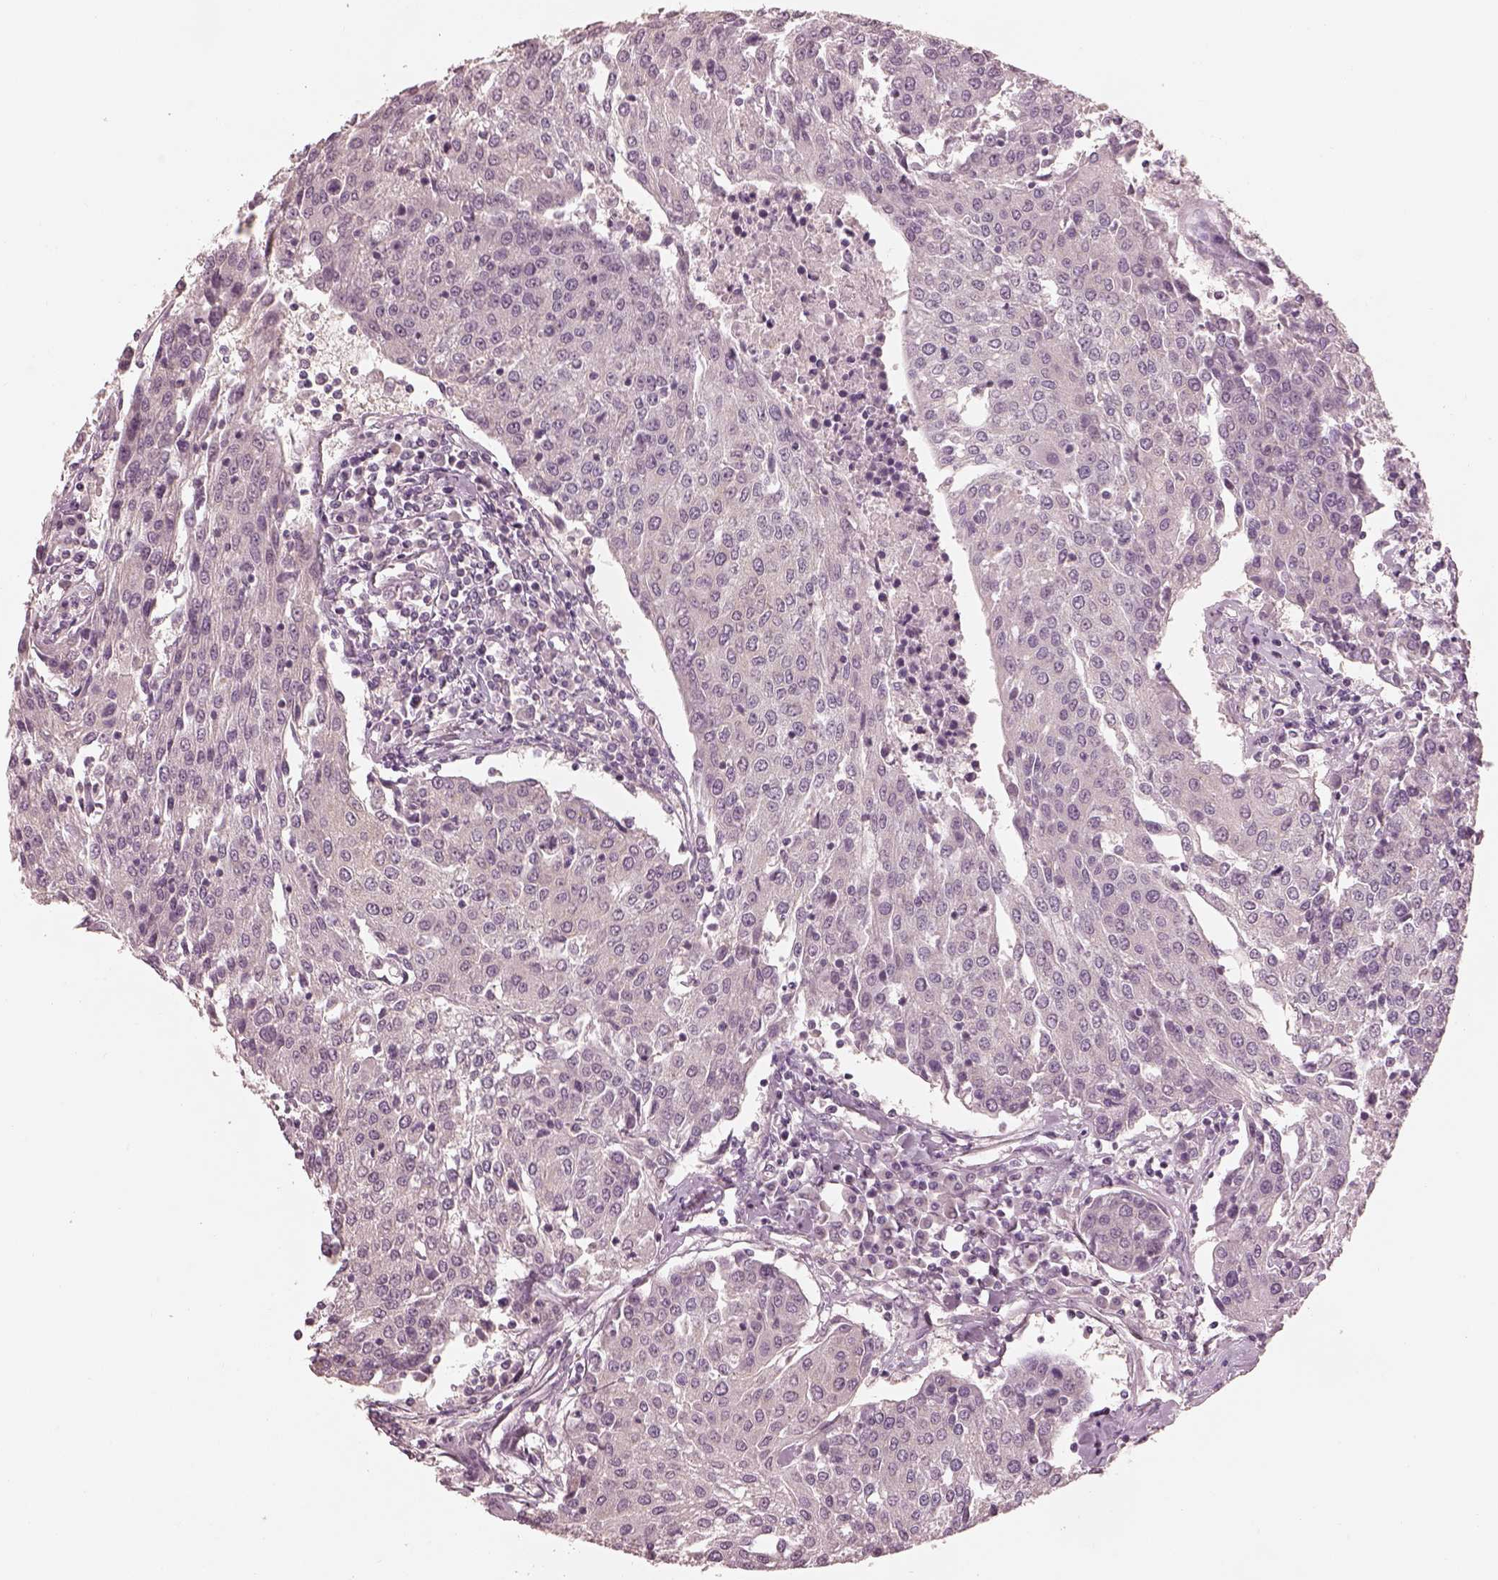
{"staining": {"intensity": "negative", "quantity": "none", "location": "none"}, "tissue": "urothelial cancer", "cell_type": "Tumor cells", "image_type": "cancer", "snomed": [{"axis": "morphology", "description": "Urothelial carcinoma, High grade"}, {"axis": "topography", "description": "Urinary bladder"}], "caption": "A micrograph of human urothelial cancer is negative for staining in tumor cells.", "gene": "PRKACG", "patient": {"sex": "female", "age": 85}}